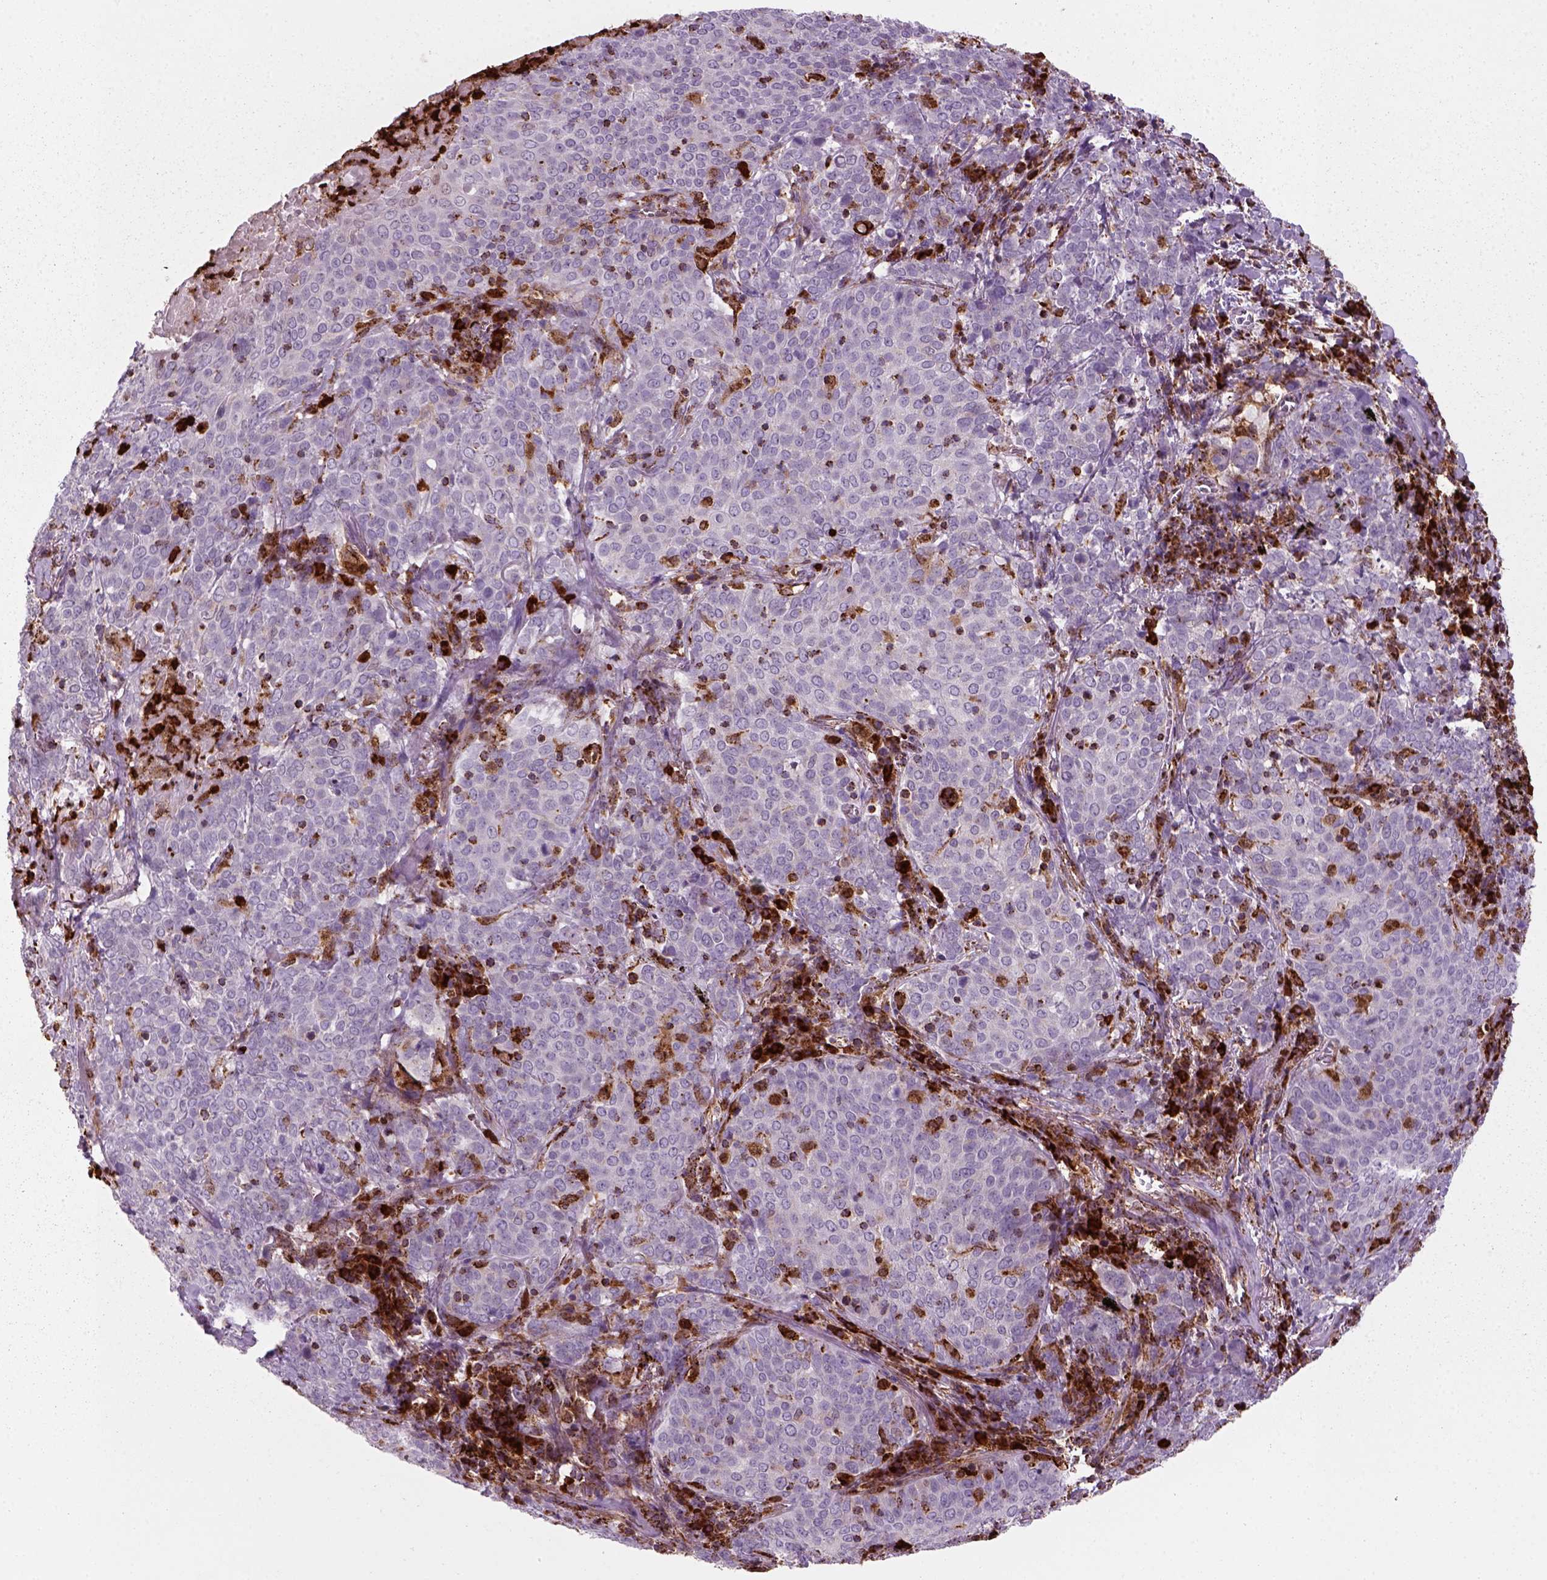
{"staining": {"intensity": "negative", "quantity": "none", "location": "none"}, "tissue": "lung cancer", "cell_type": "Tumor cells", "image_type": "cancer", "snomed": [{"axis": "morphology", "description": "Squamous cell carcinoma, NOS"}, {"axis": "topography", "description": "Lung"}], "caption": "IHC micrograph of neoplastic tissue: human squamous cell carcinoma (lung) stained with DAB (3,3'-diaminobenzidine) displays no significant protein staining in tumor cells.", "gene": "NUDT16L1", "patient": {"sex": "male", "age": 82}}